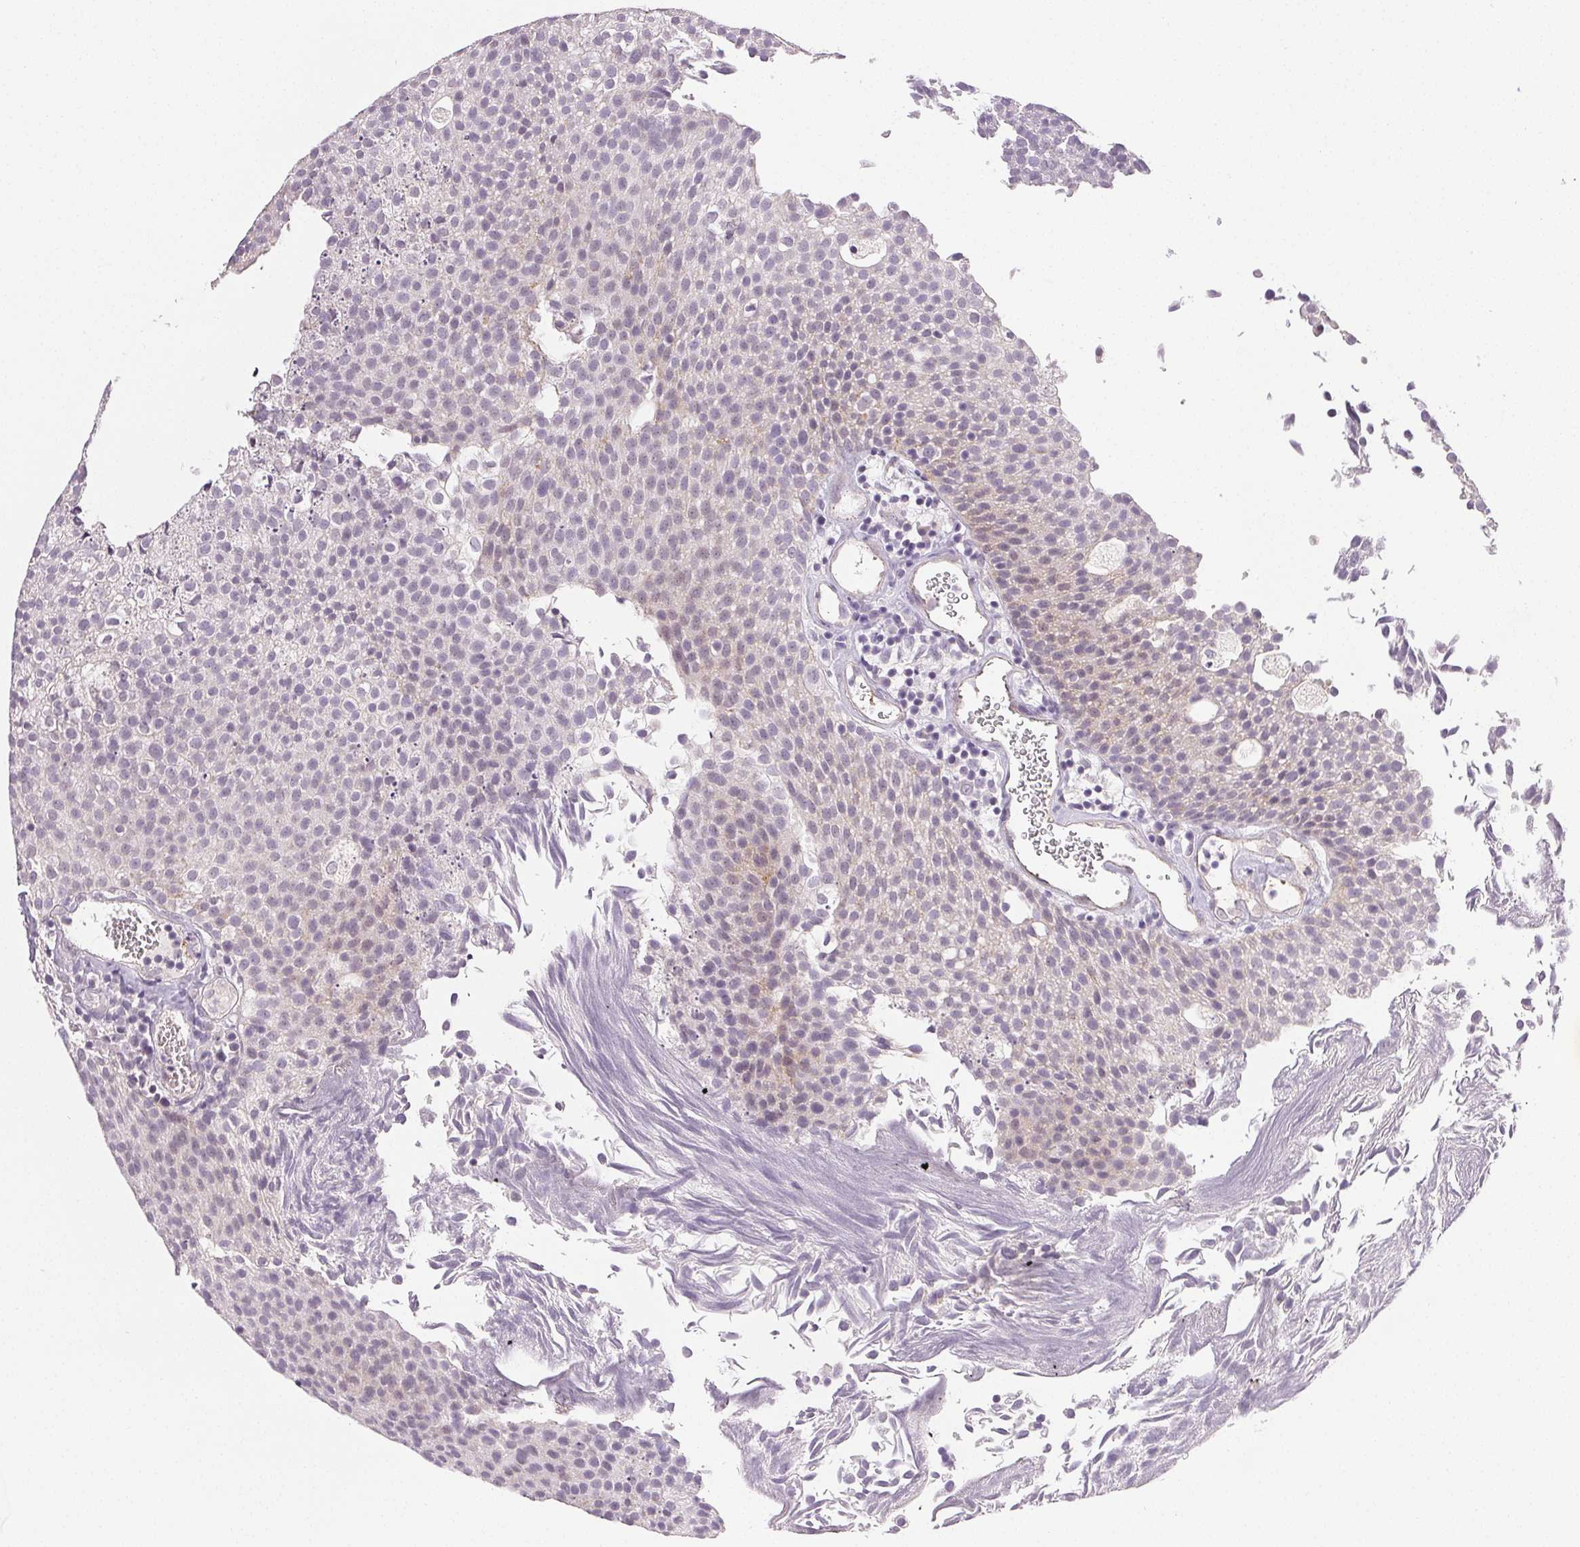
{"staining": {"intensity": "weak", "quantity": "<25%", "location": "cytoplasmic/membranous"}, "tissue": "urothelial cancer", "cell_type": "Tumor cells", "image_type": "cancer", "snomed": [{"axis": "morphology", "description": "Urothelial carcinoma, Low grade"}, {"axis": "topography", "description": "Urinary bladder"}], "caption": "A histopathology image of urothelial cancer stained for a protein shows no brown staining in tumor cells.", "gene": "PLCB1", "patient": {"sex": "female", "age": 79}}